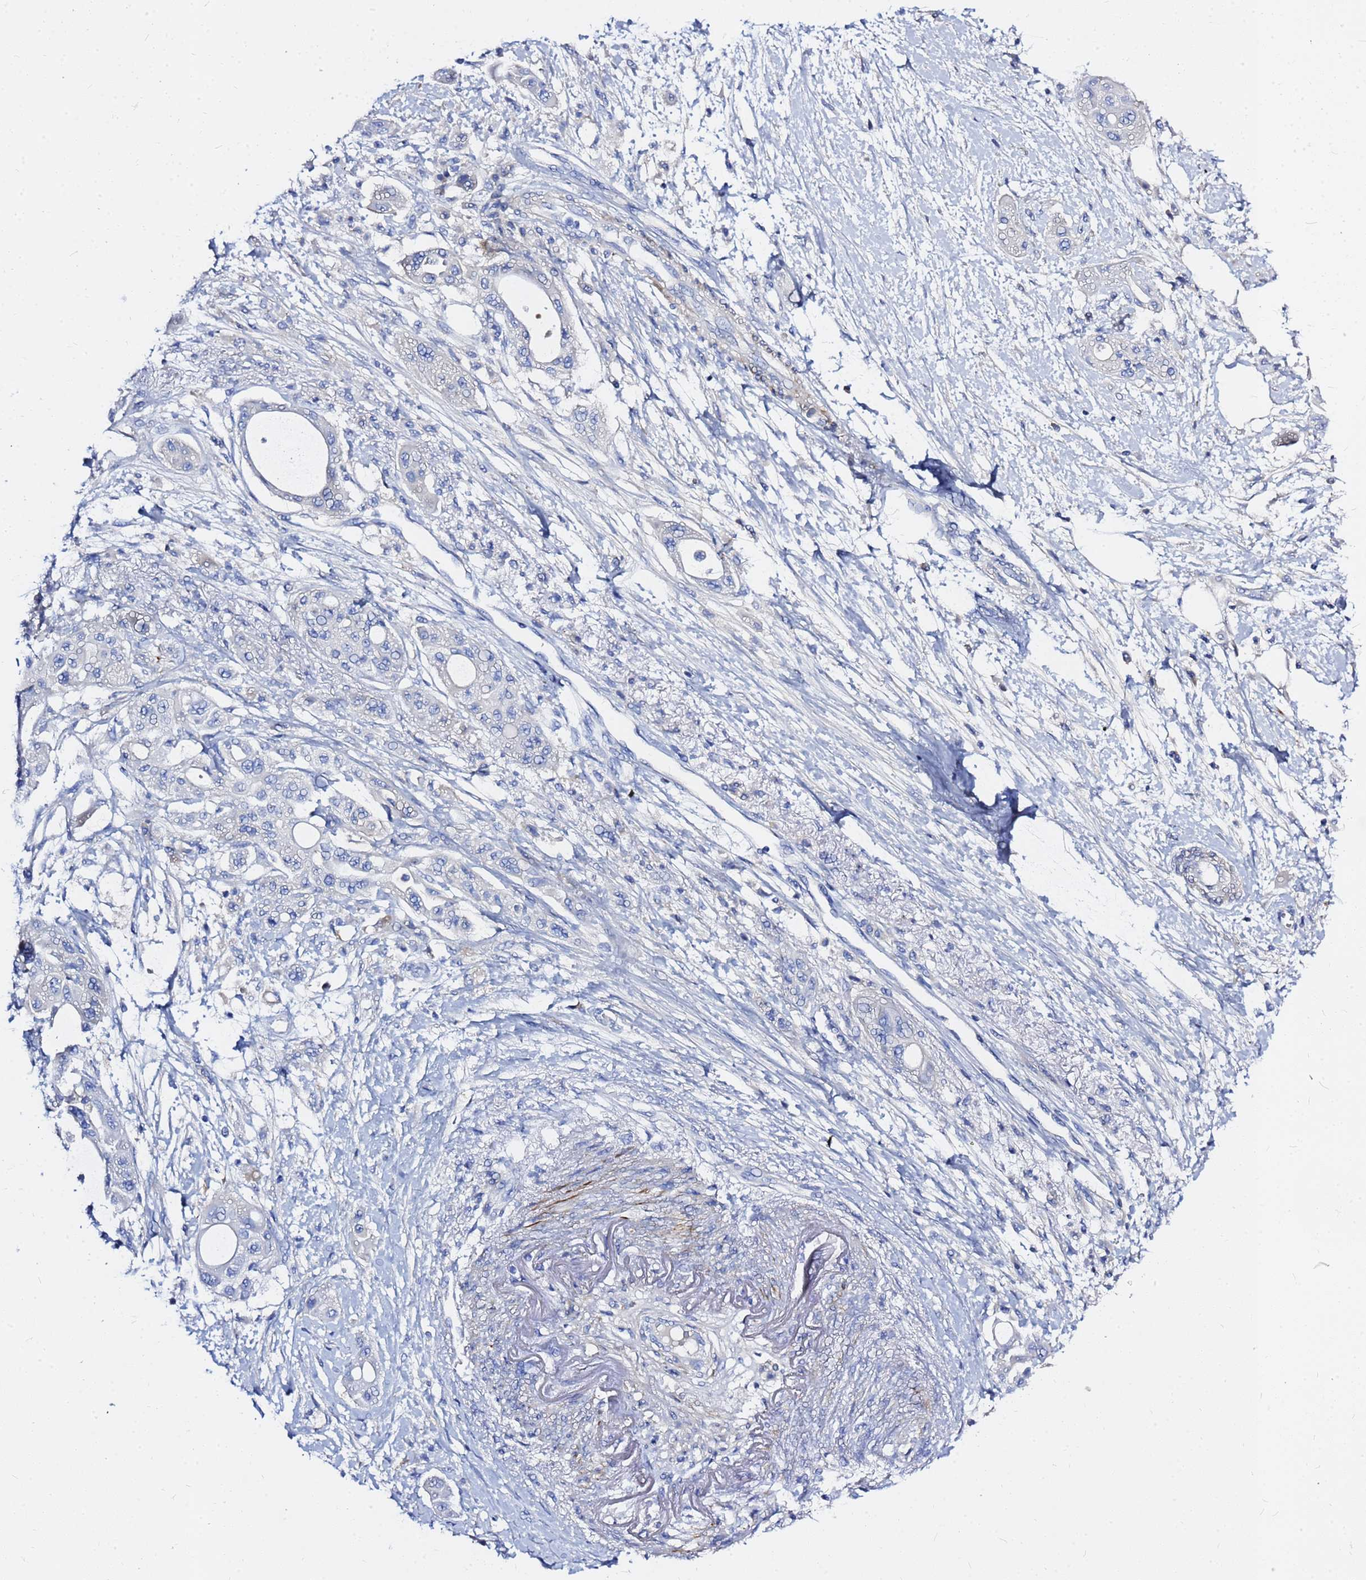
{"staining": {"intensity": "negative", "quantity": "none", "location": "none"}, "tissue": "pancreatic cancer", "cell_type": "Tumor cells", "image_type": "cancer", "snomed": [{"axis": "morphology", "description": "Adenocarcinoma, NOS"}, {"axis": "topography", "description": "Pancreas"}], "caption": "Pancreatic cancer (adenocarcinoma) stained for a protein using IHC displays no expression tumor cells.", "gene": "ZNF552", "patient": {"sex": "male", "age": 68}}